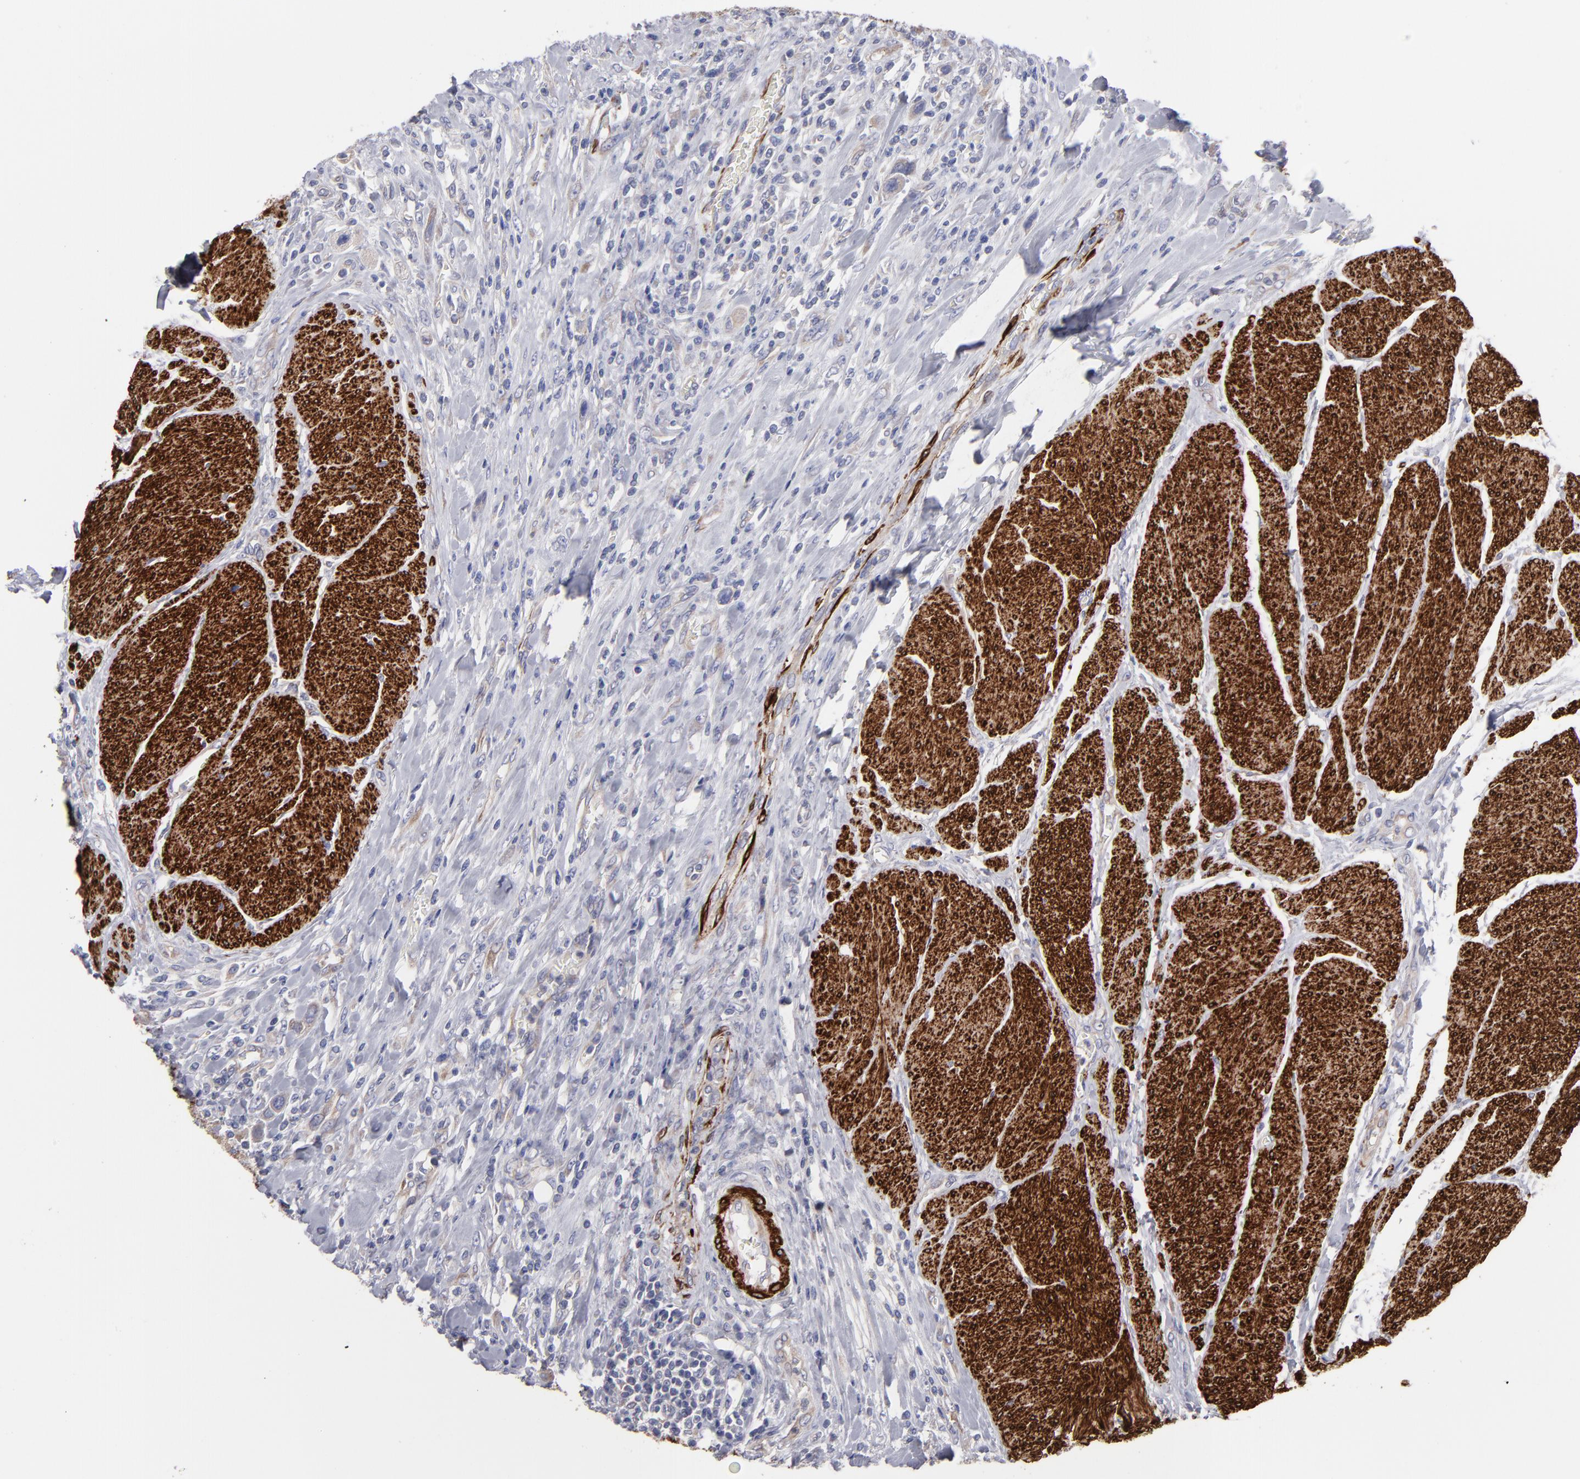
{"staining": {"intensity": "weak", "quantity": ">75%", "location": "cytoplasmic/membranous"}, "tissue": "urothelial cancer", "cell_type": "Tumor cells", "image_type": "cancer", "snomed": [{"axis": "morphology", "description": "Urothelial carcinoma, High grade"}, {"axis": "topography", "description": "Urinary bladder"}], "caption": "Weak cytoplasmic/membranous positivity is present in about >75% of tumor cells in urothelial cancer.", "gene": "SLMAP", "patient": {"sex": "male", "age": 50}}